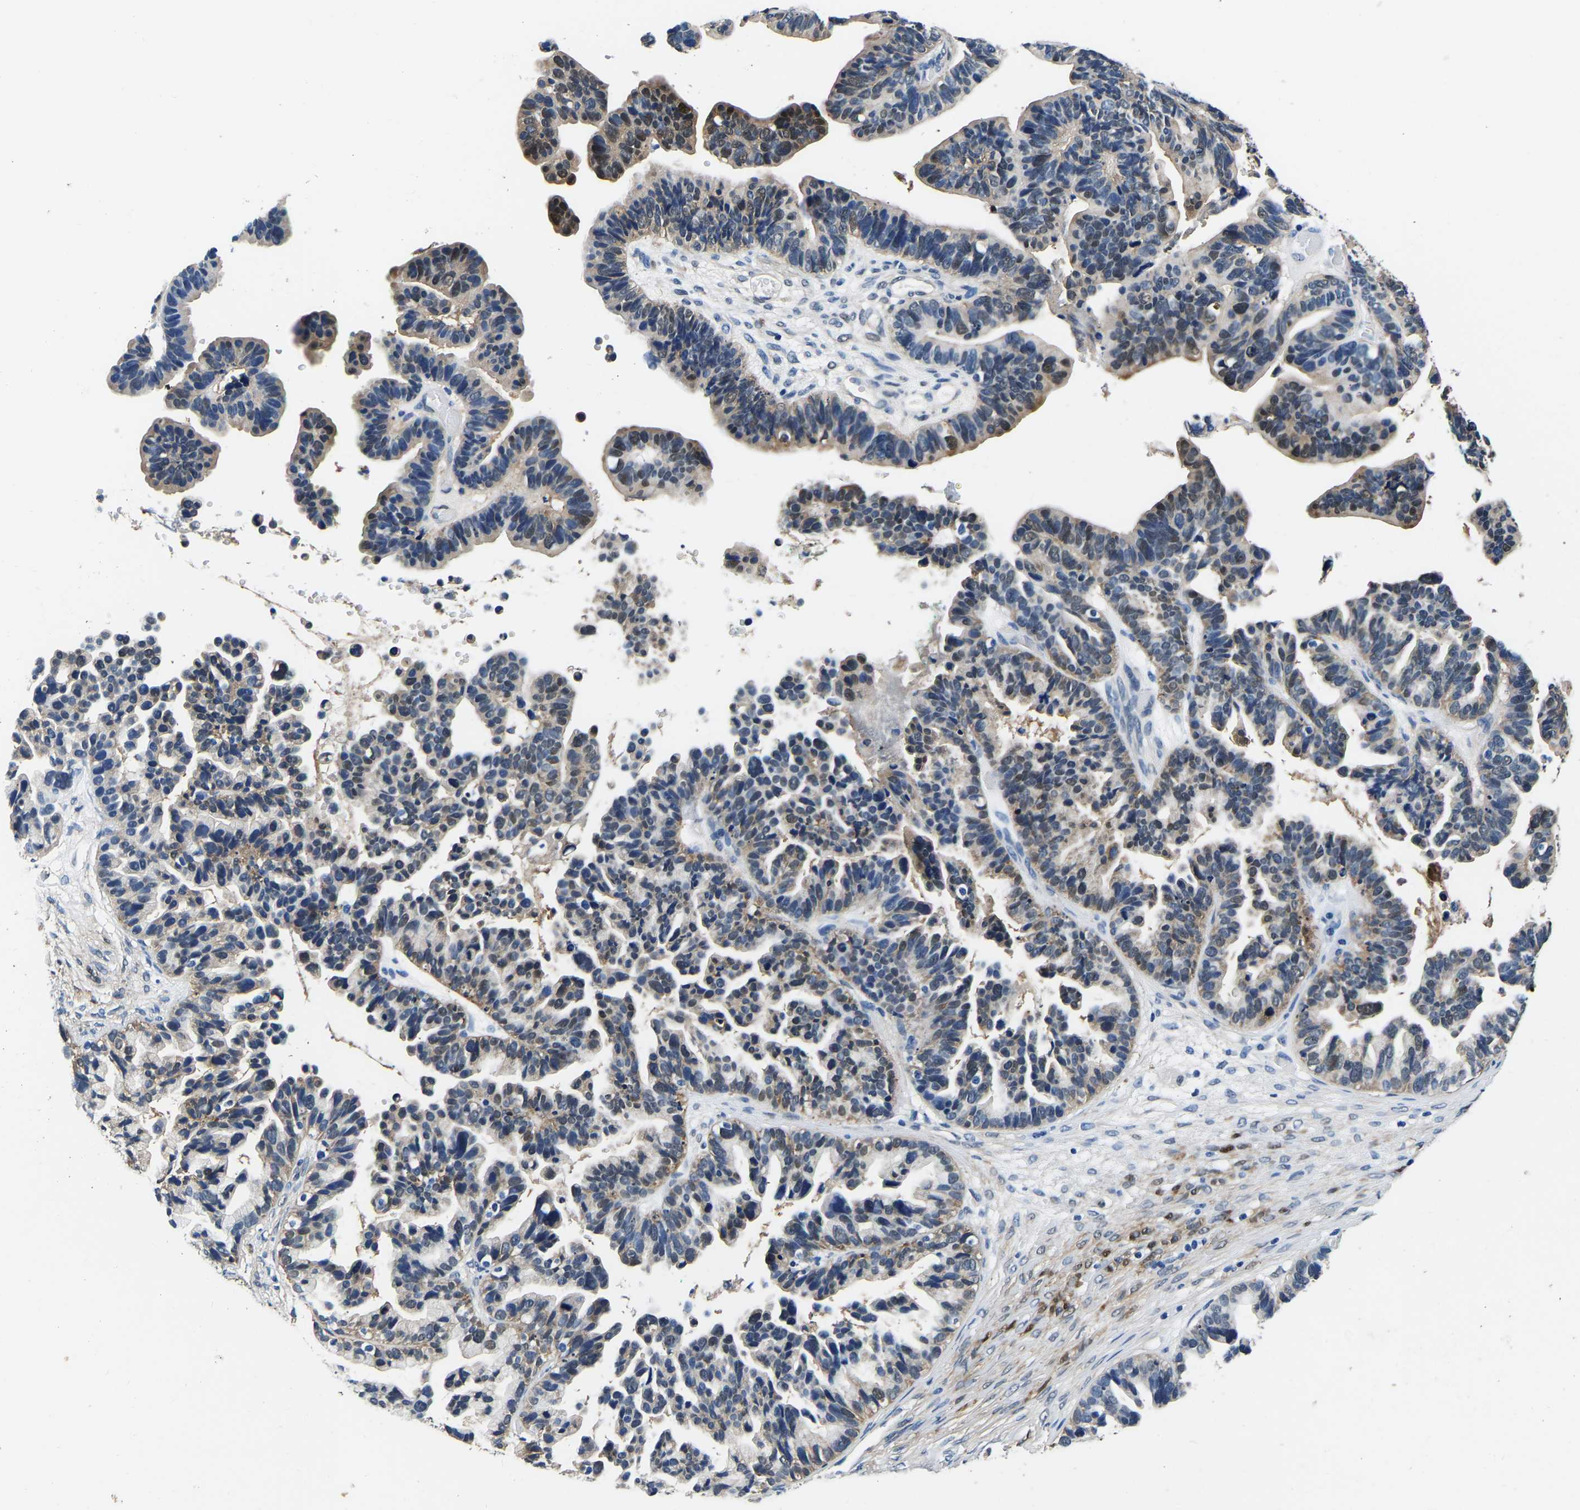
{"staining": {"intensity": "weak", "quantity": "25%-75%", "location": "cytoplasmic/membranous"}, "tissue": "ovarian cancer", "cell_type": "Tumor cells", "image_type": "cancer", "snomed": [{"axis": "morphology", "description": "Cystadenocarcinoma, serous, NOS"}, {"axis": "topography", "description": "Ovary"}], "caption": "This micrograph displays serous cystadenocarcinoma (ovarian) stained with IHC to label a protein in brown. The cytoplasmic/membranous of tumor cells show weak positivity for the protein. Nuclei are counter-stained blue.", "gene": "S100A13", "patient": {"sex": "female", "age": 56}}